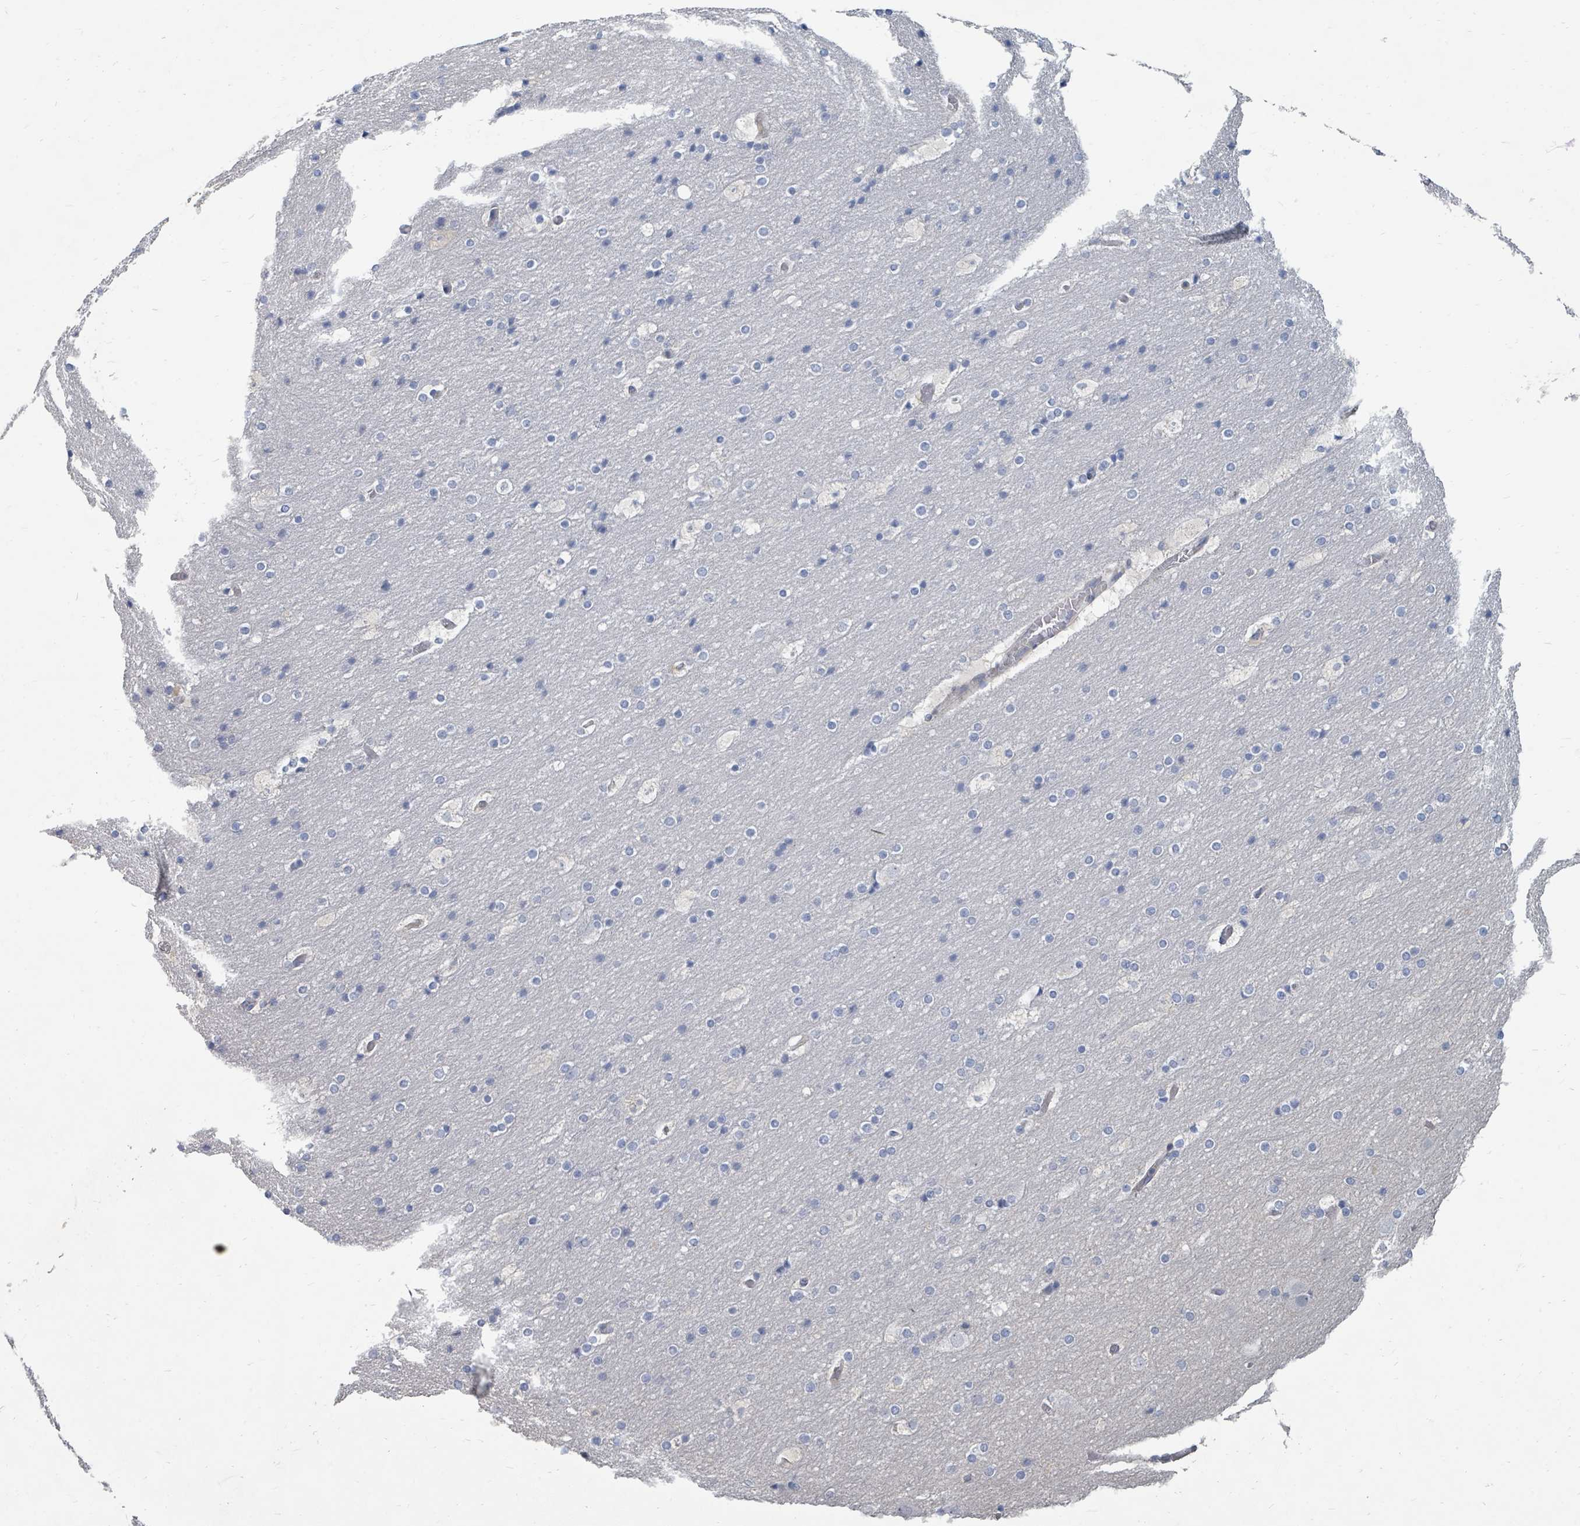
{"staining": {"intensity": "weak", "quantity": "25%-75%", "location": "cytoplasmic/membranous"}, "tissue": "cerebral cortex", "cell_type": "Endothelial cells", "image_type": "normal", "snomed": [{"axis": "morphology", "description": "Normal tissue, NOS"}, {"axis": "topography", "description": "Cerebral cortex"}], "caption": "Immunohistochemistry (IHC) (DAB) staining of benign cerebral cortex exhibits weak cytoplasmic/membranous protein staining in approximately 25%-75% of endothelial cells. (Stains: DAB in brown, nuclei in blue, Microscopy: brightfield microscopy at high magnification).", "gene": "ARGFX", "patient": {"sex": "male", "age": 57}}